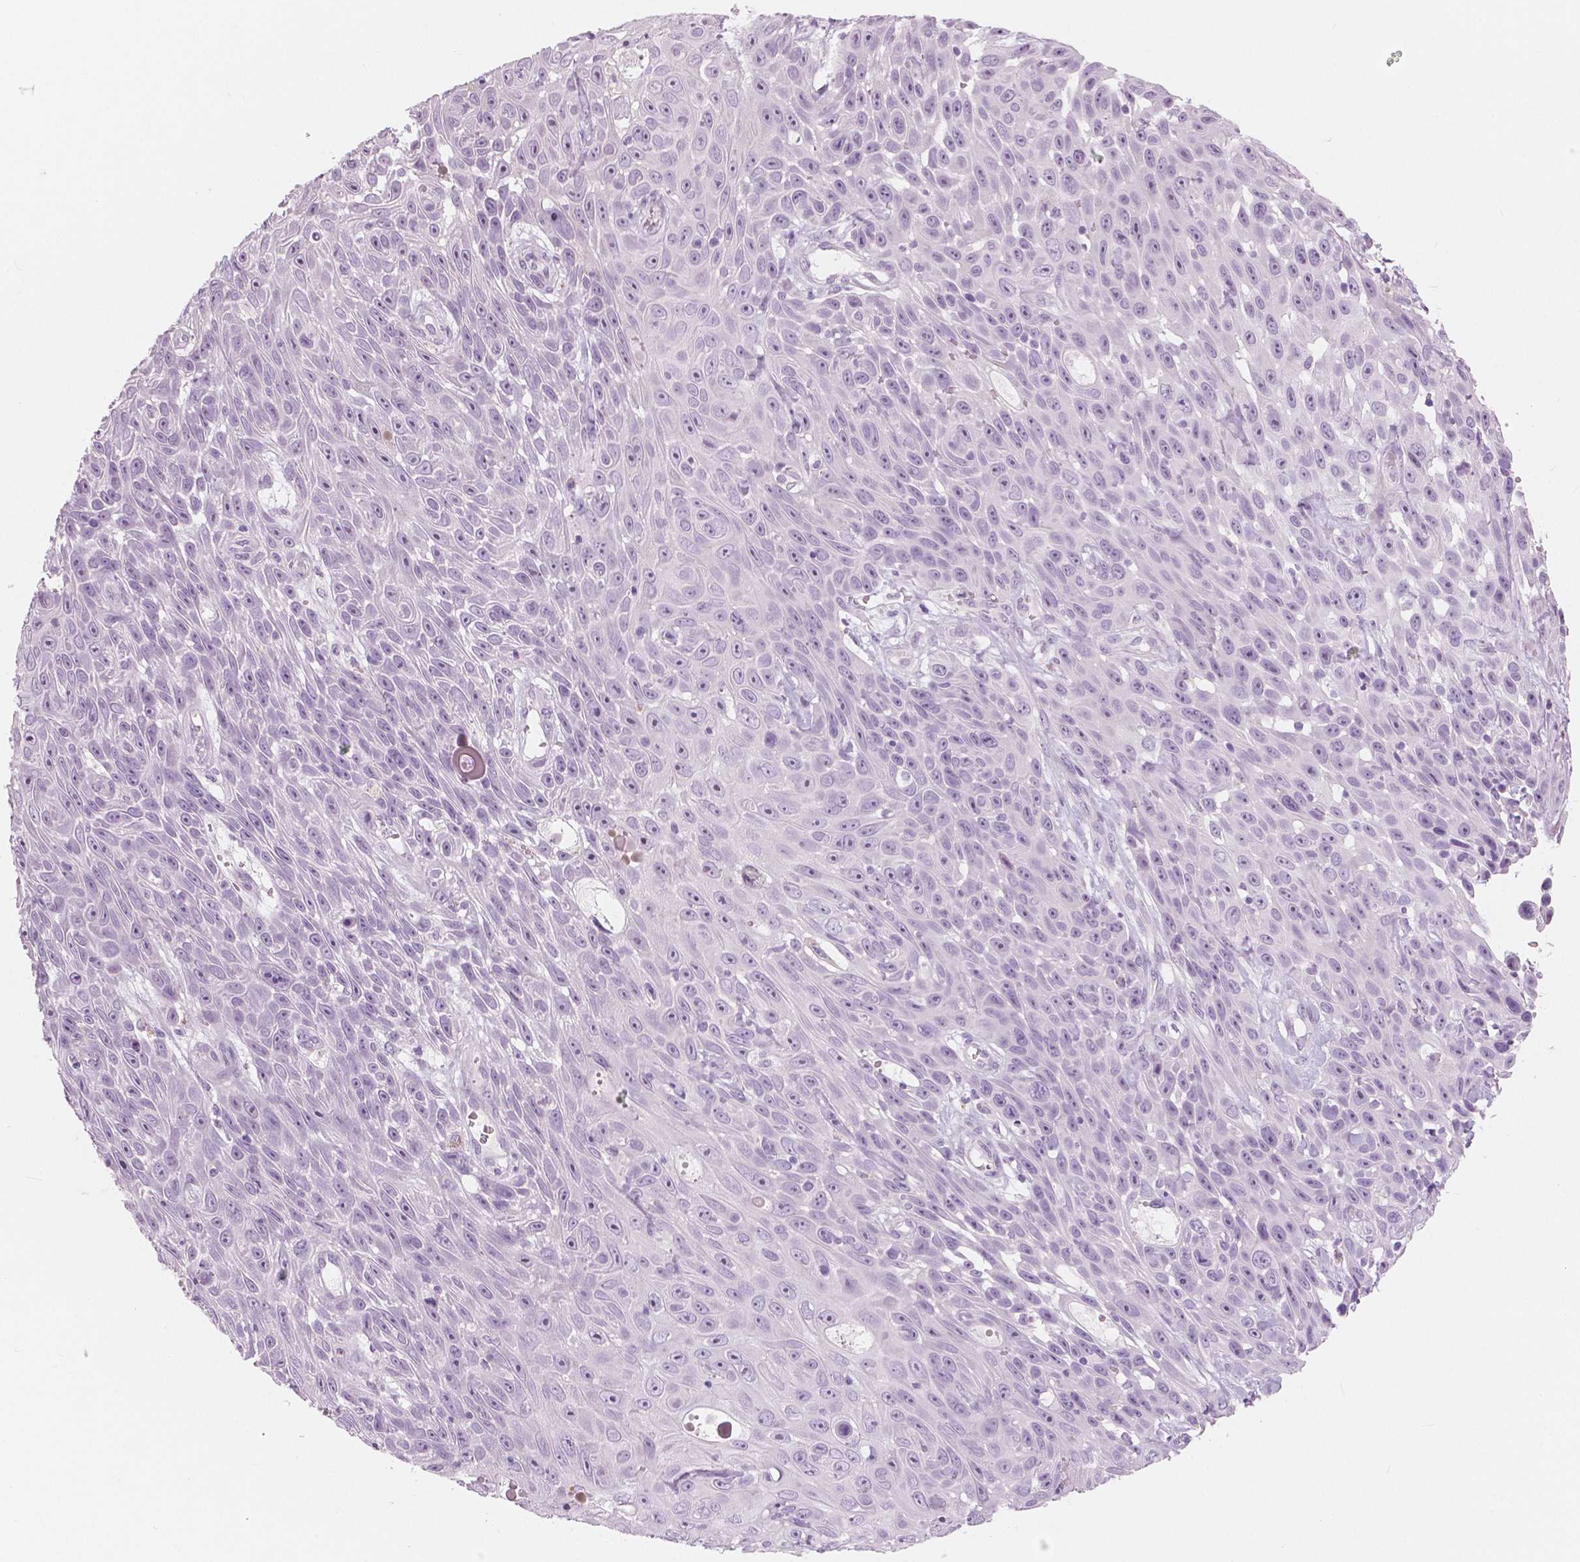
{"staining": {"intensity": "negative", "quantity": "none", "location": "none"}, "tissue": "skin cancer", "cell_type": "Tumor cells", "image_type": "cancer", "snomed": [{"axis": "morphology", "description": "Squamous cell carcinoma, NOS"}, {"axis": "topography", "description": "Skin"}], "caption": "DAB immunohistochemical staining of human skin squamous cell carcinoma exhibits no significant staining in tumor cells.", "gene": "A4GNT", "patient": {"sex": "male", "age": 82}}